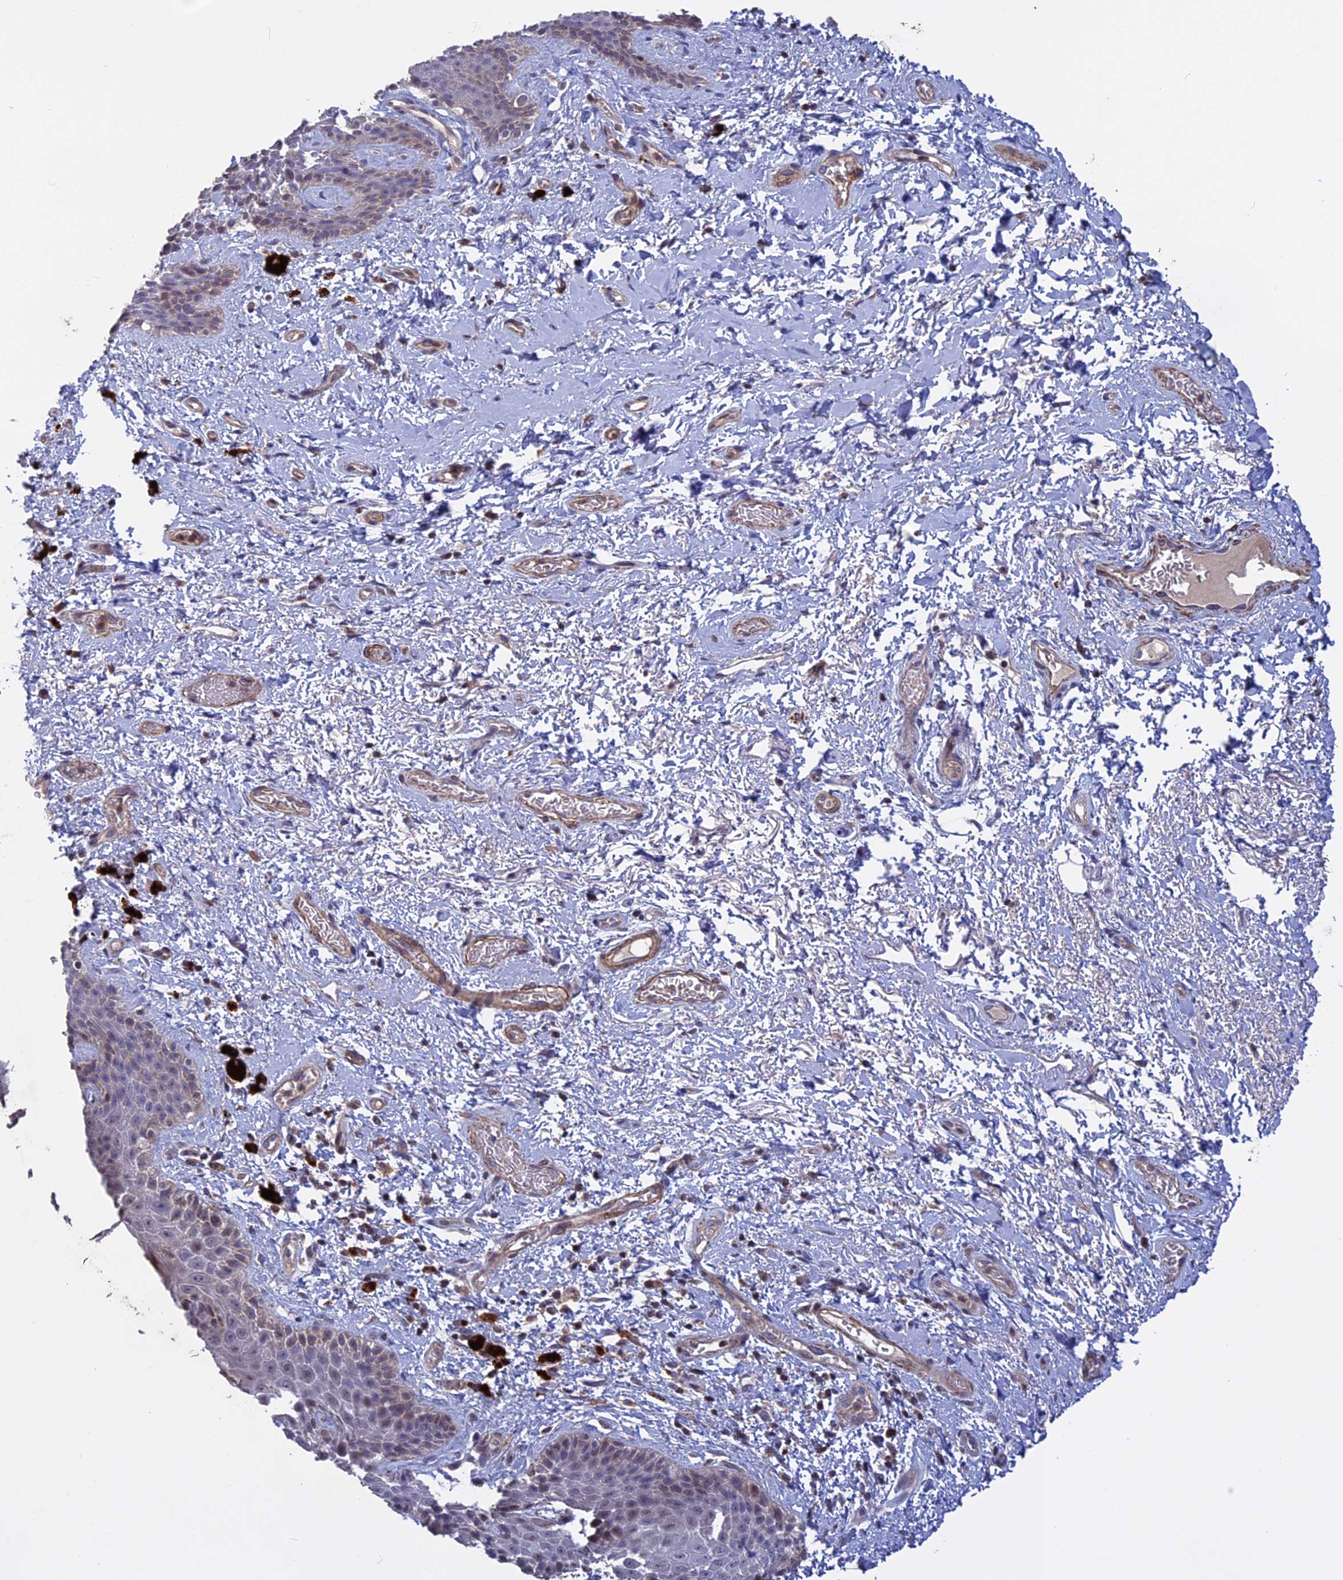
{"staining": {"intensity": "negative", "quantity": "none", "location": "none"}, "tissue": "skin", "cell_type": "Epidermal cells", "image_type": "normal", "snomed": [{"axis": "morphology", "description": "Normal tissue, NOS"}, {"axis": "topography", "description": "Anal"}], "caption": "This image is of unremarkable skin stained with IHC to label a protein in brown with the nuclei are counter-stained blue. There is no expression in epidermal cells. (Stains: DAB immunohistochemistry (IHC) with hematoxylin counter stain, Microscopy: brightfield microscopy at high magnification).", "gene": "LYPD5", "patient": {"sex": "female", "age": 46}}